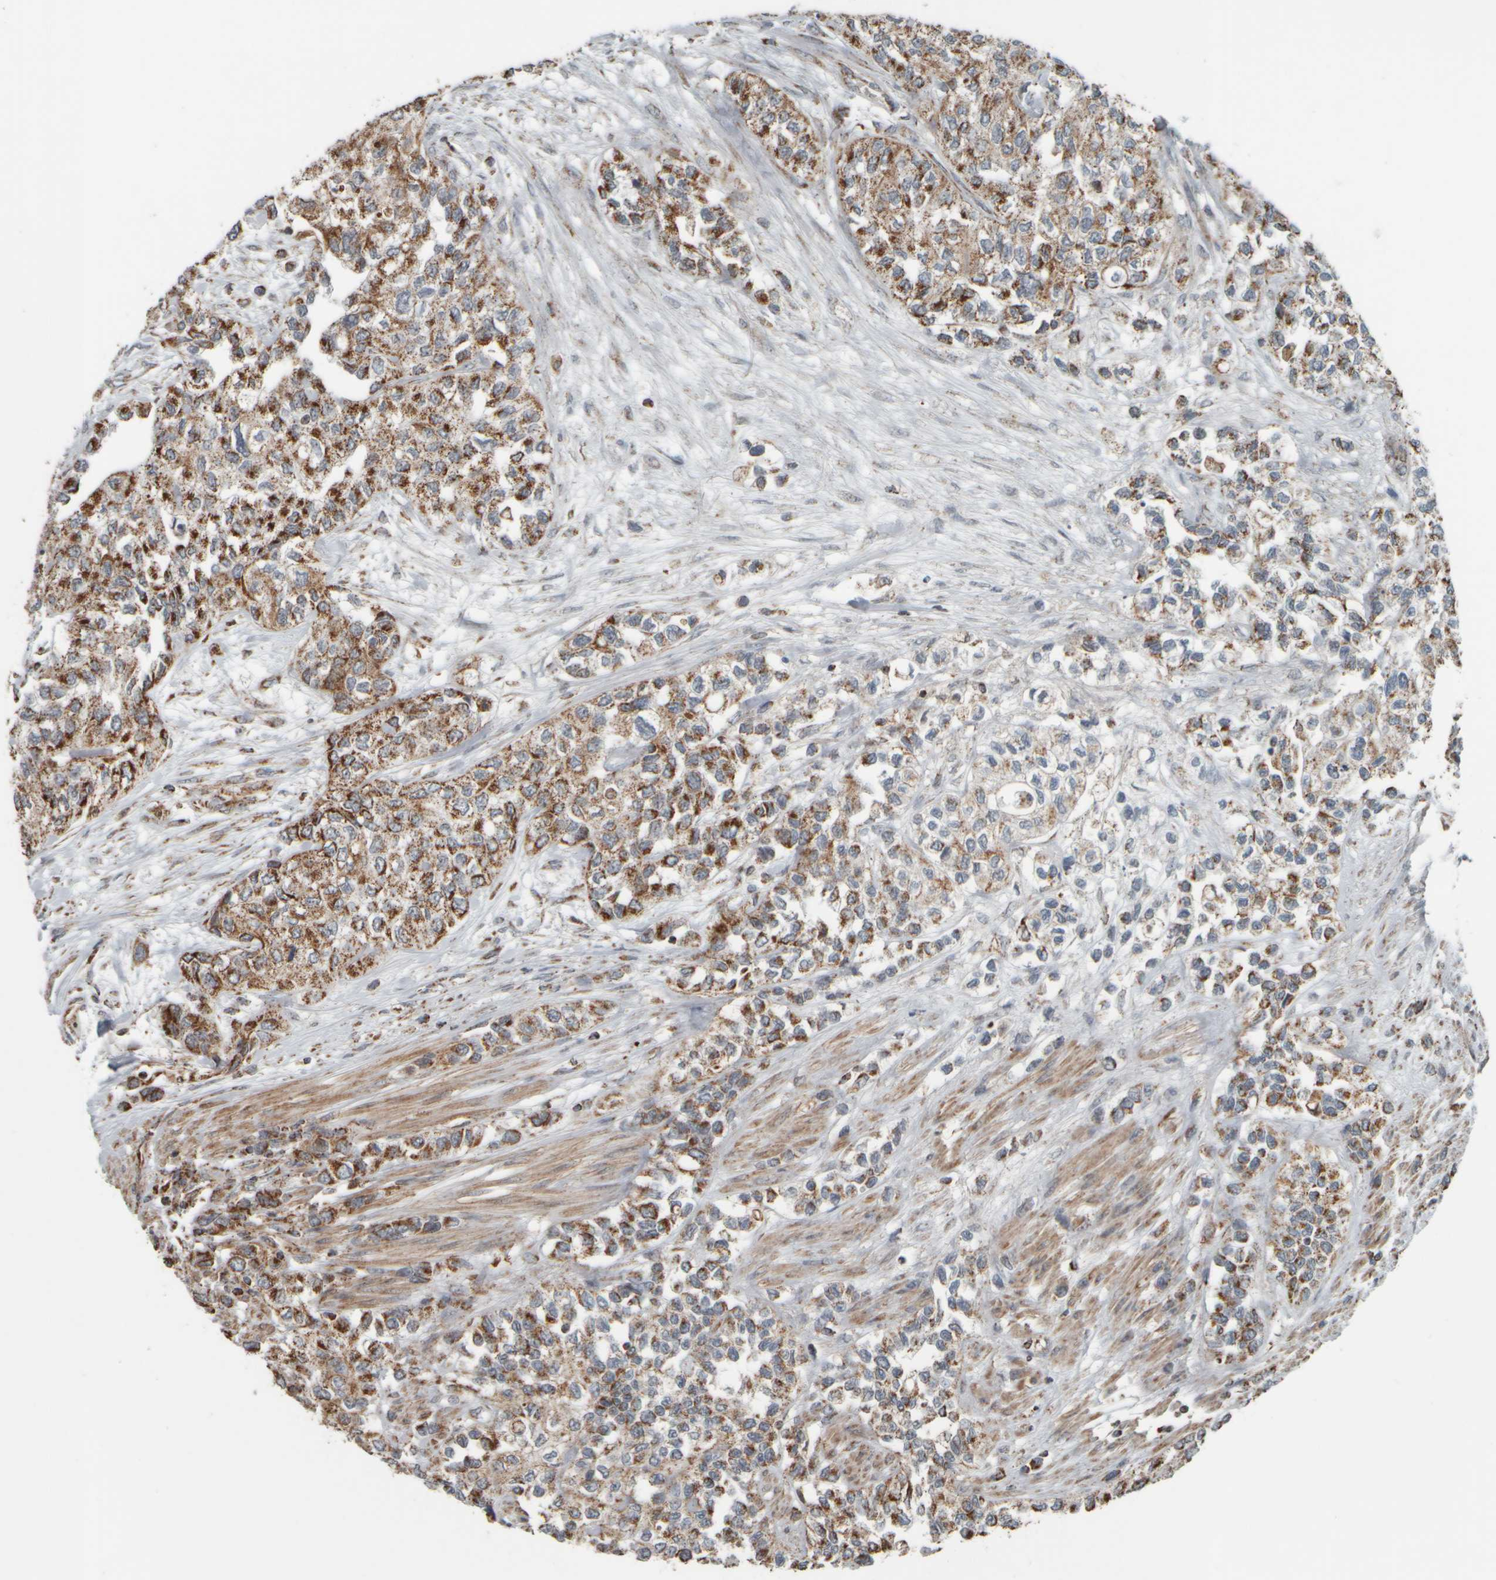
{"staining": {"intensity": "strong", "quantity": ">75%", "location": "cytoplasmic/membranous"}, "tissue": "urothelial cancer", "cell_type": "Tumor cells", "image_type": "cancer", "snomed": [{"axis": "morphology", "description": "Urothelial carcinoma, High grade"}, {"axis": "topography", "description": "Urinary bladder"}], "caption": "This is a histology image of immunohistochemistry (IHC) staining of urothelial cancer, which shows strong expression in the cytoplasmic/membranous of tumor cells.", "gene": "APBB2", "patient": {"sex": "female", "age": 56}}